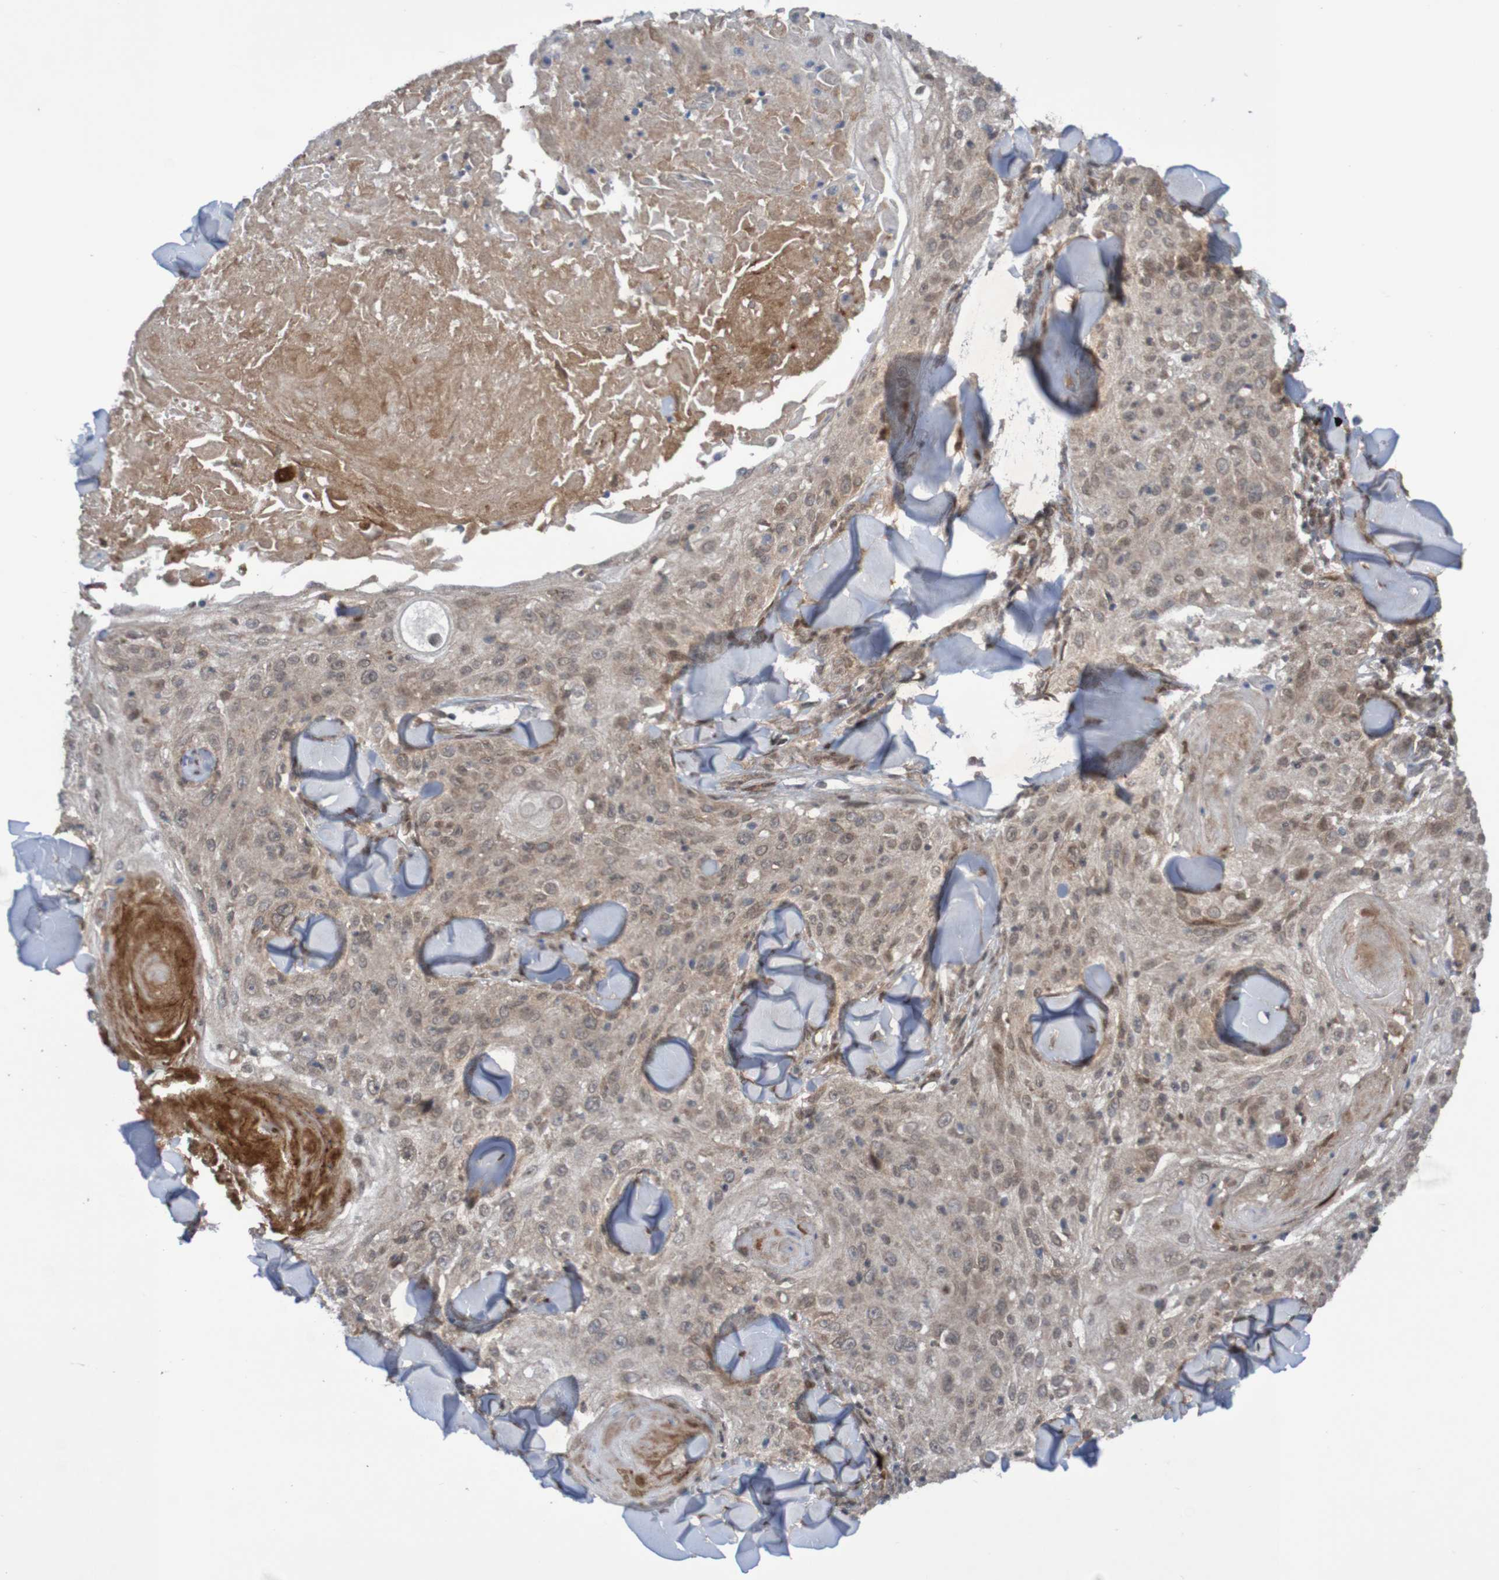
{"staining": {"intensity": "weak", "quantity": ">75%", "location": "cytoplasmic/membranous,nuclear"}, "tissue": "skin cancer", "cell_type": "Tumor cells", "image_type": "cancer", "snomed": [{"axis": "morphology", "description": "Squamous cell carcinoma, NOS"}, {"axis": "topography", "description": "Skin"}], "caption": "A micrograph of human squamous cell carcinoma (skin) stained for a protein displays weak cytoplasmic/membranous and nuclear brown staining in tumor cells.", "gene": "ITLN1", "patient": {"sex": "male", "age": 86}}